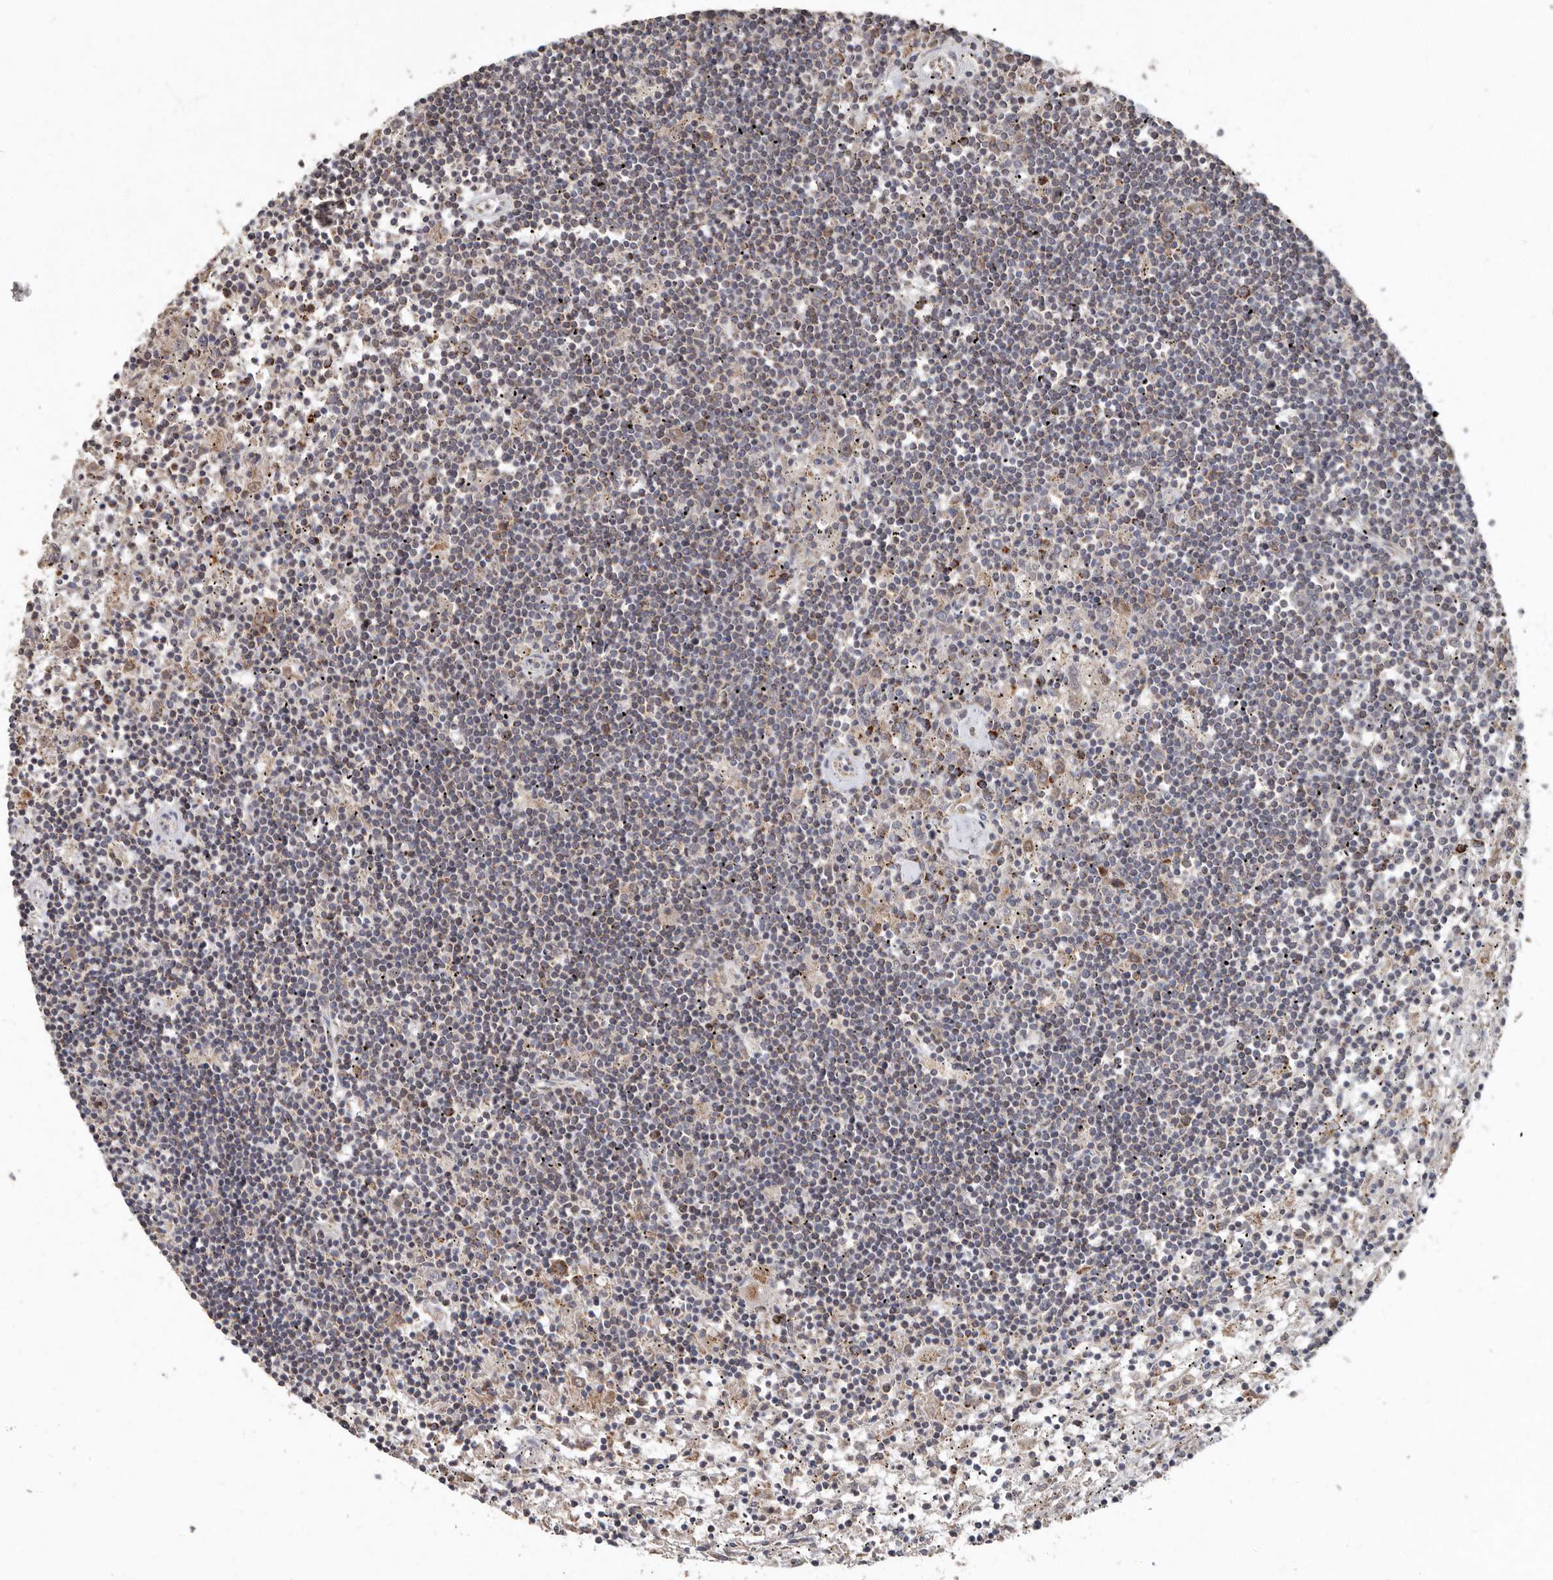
{"staining": {"intensity": "weak", "quantity": "<25%", "location": "cytoplasmic/membranous"}, "tissue": "lymphoma", "cell_type": "Tumor cells", "image_type": "cancer", "snomed": [{"axis": "morphology", "description": "Malignant lymphoma, non-Hodgkin's type, Low grade"}, {"axis": "topography", "description": "Spleen"}], "caption": "Immunohistochemical staining of human low-grade malignant lymphoma, non-Hodgkin's type demonstrates no significant expression in tumor cells.", "gene": "KIF26B", "patient": {"sex": "male", "age": 76}}